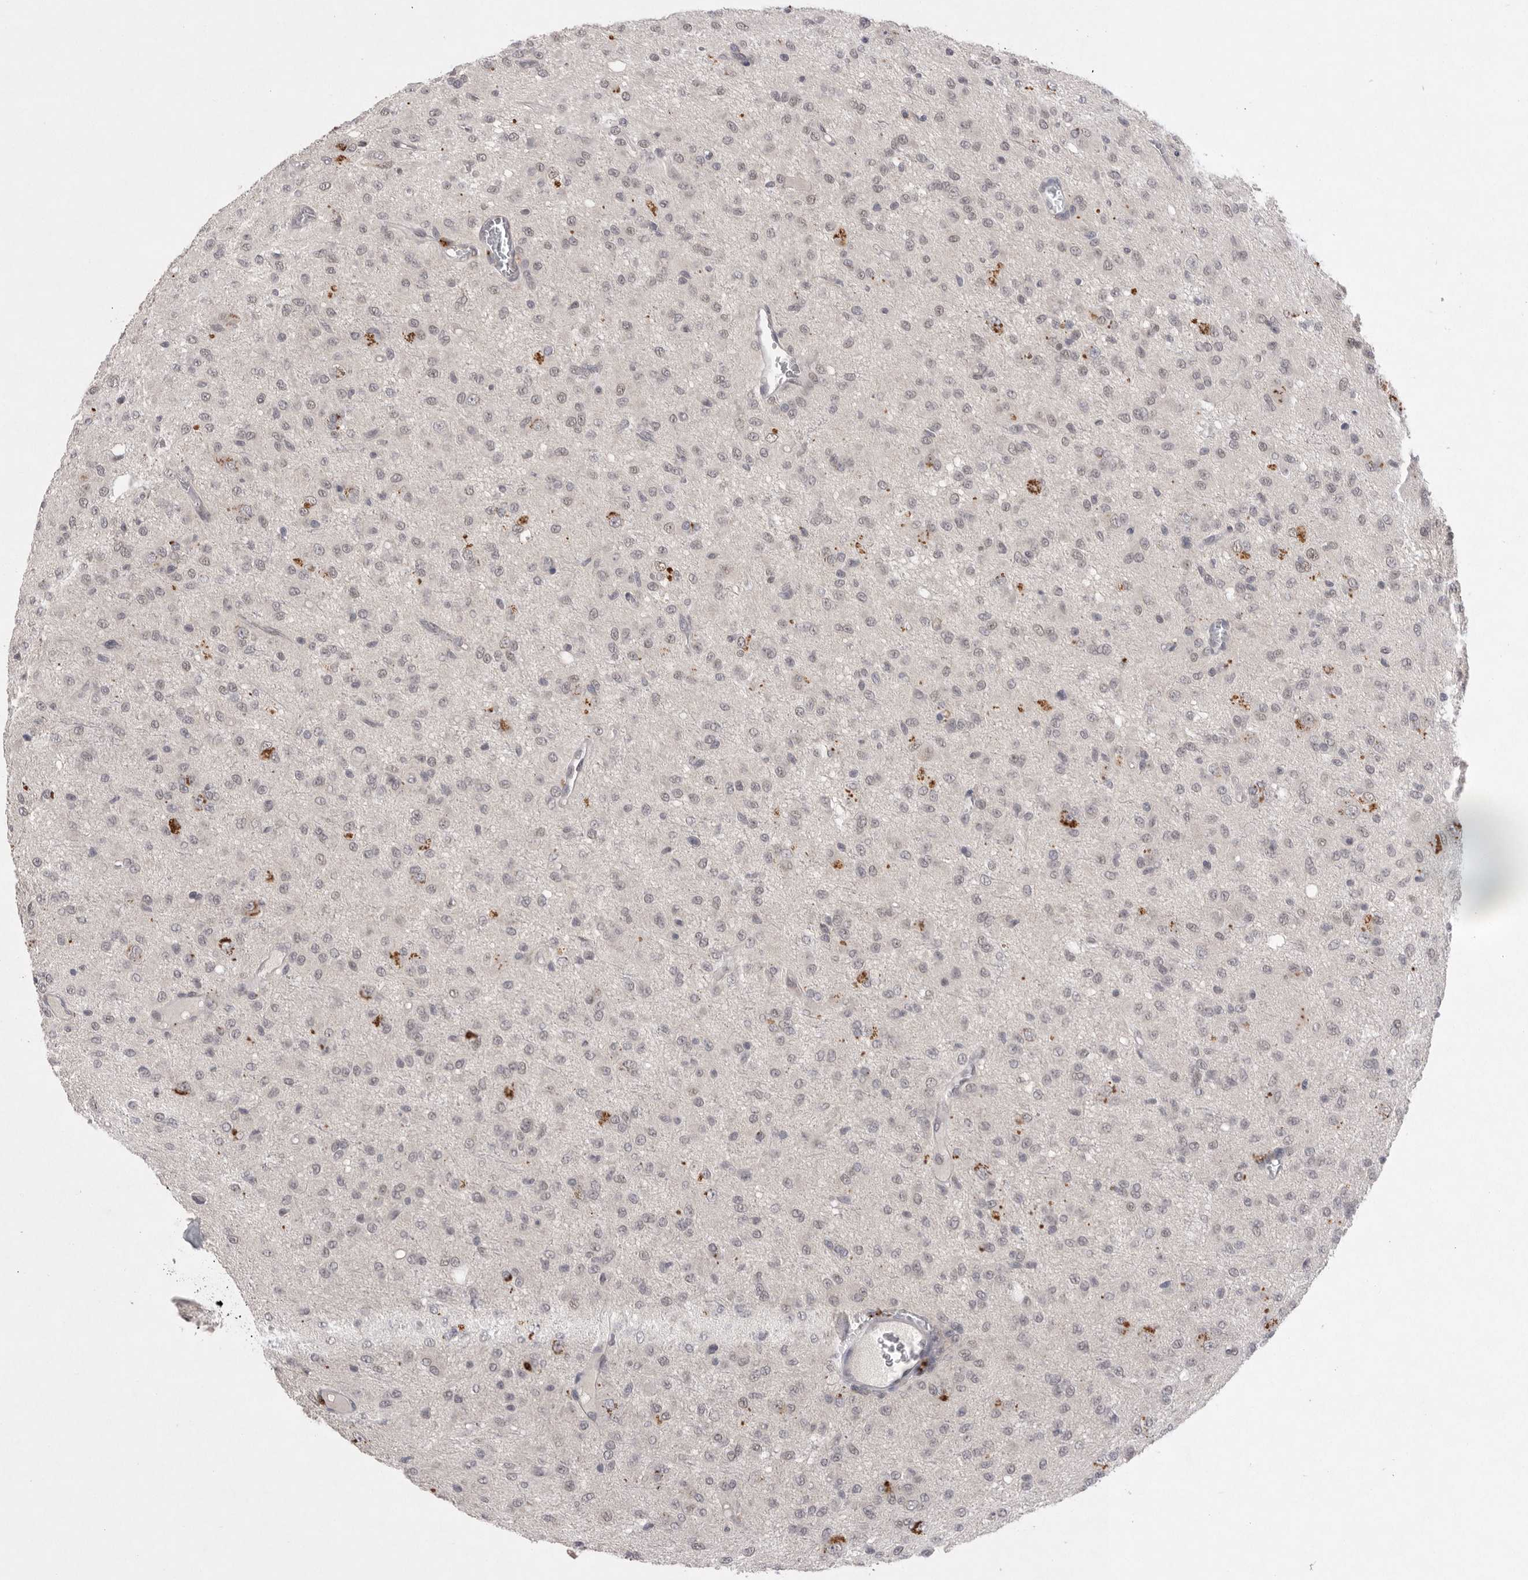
{"staining": {"intensity": "negative", "quantity": "none", "location": "none"}, "tissue": "glioma", "cell_type": "Tumor cells", "image_type": "cancer", "snomed": [{"axis": "morphology", "description": "Glioma, malignant, High grade"}, {"axis": "topography", "description": "Brain"}], "caption": "High power microscopy photomicrograph of an immunohistochemistry (IHC) histopathology image of glioma, revealing no significant expression in tumor cells. (Stains: DAB immunohistochemistry with hematoxylin counter stain, Microscopy: brightfield microscopy at high magnification).", "gene": "HUS1", "patient": {"sex": "female", "age": 59}}